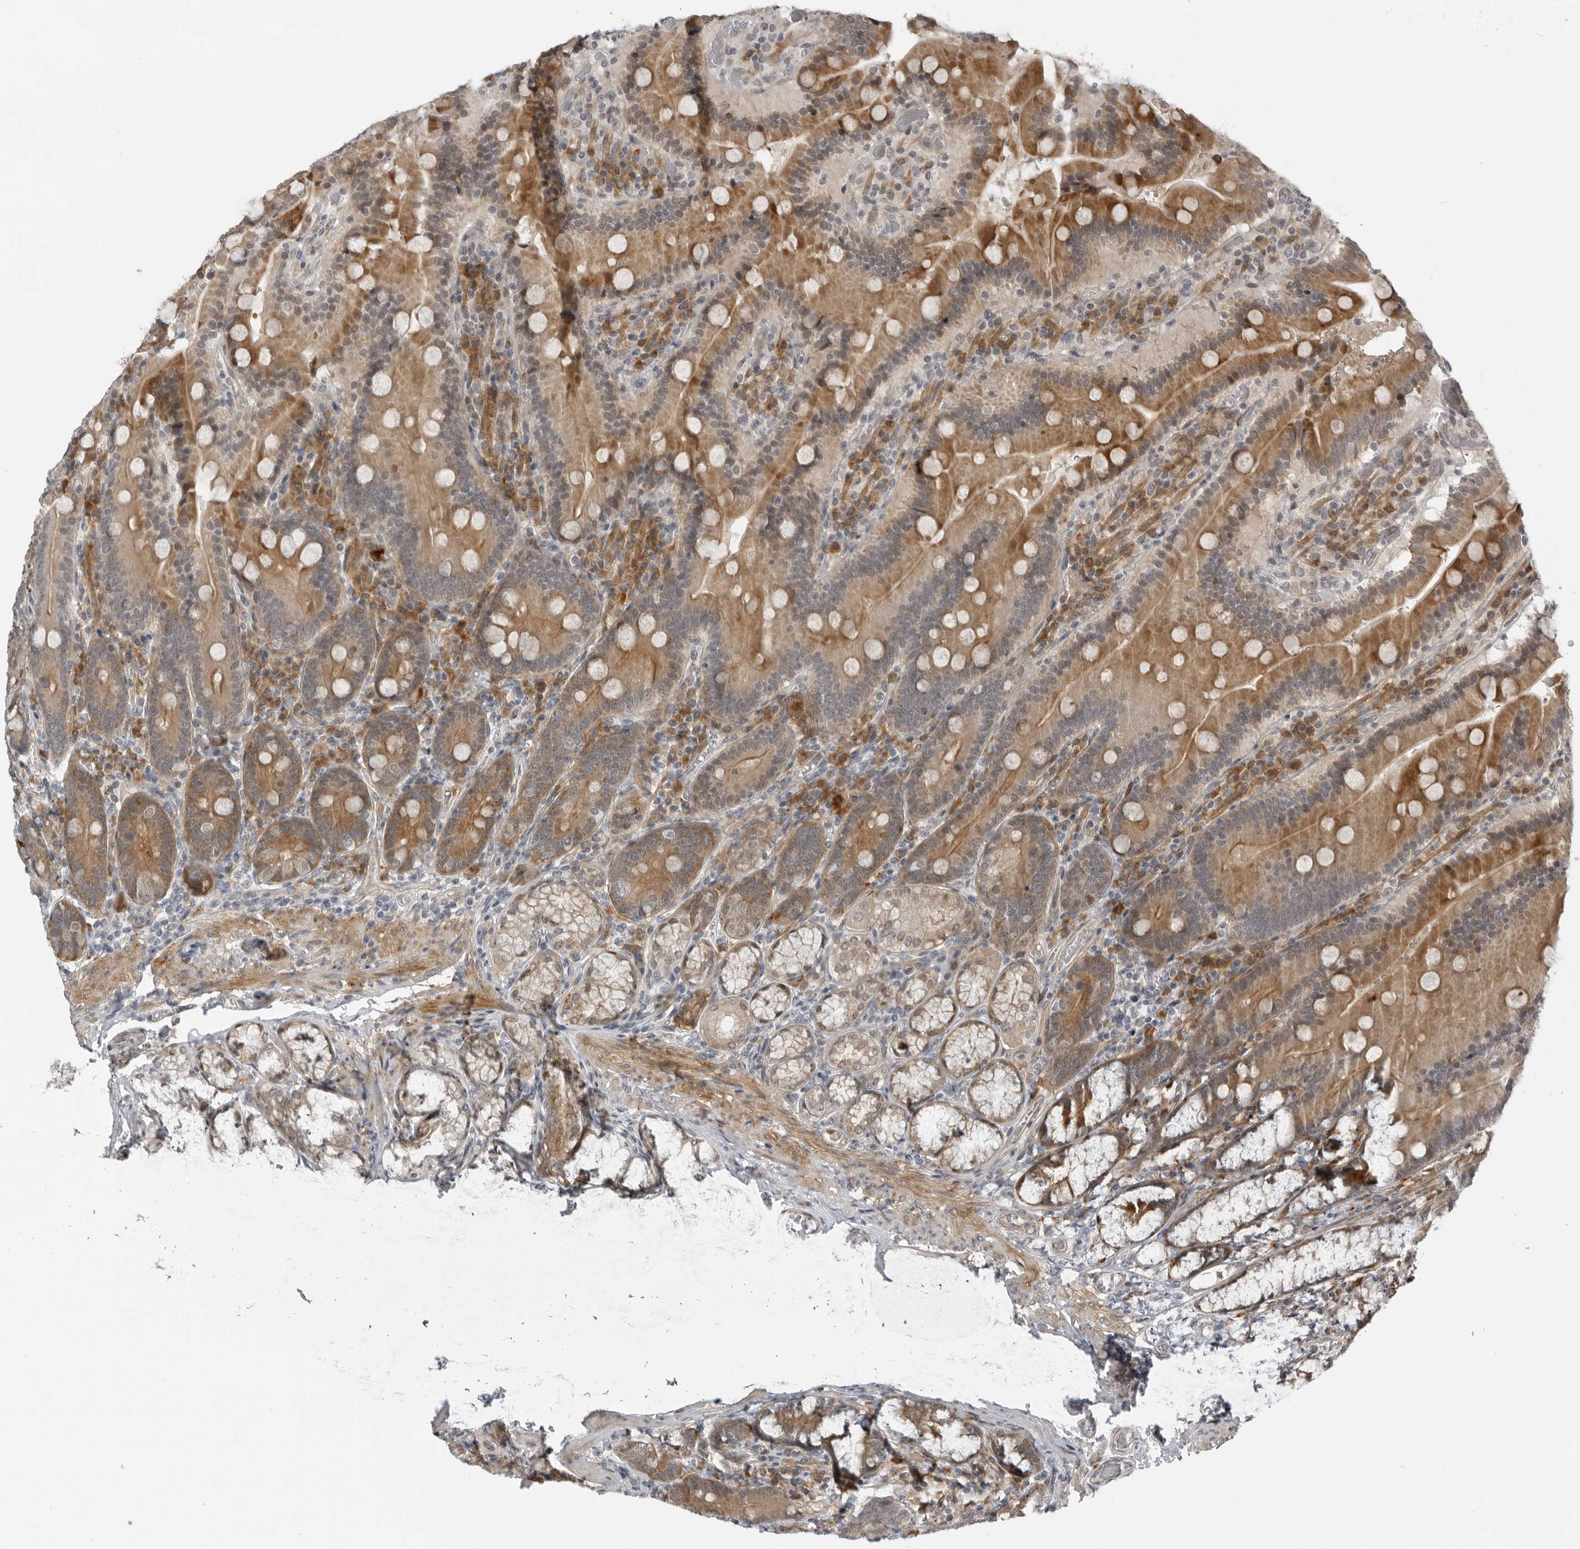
{"staining": {"intensity": "strong", "quantity": "25%-75%", "location": "cytoplasmic/membranous,nuclear"}, "tissue": "duodenum", "cell_type": "Glandular cells", "image_type": "normal", "snomed": [{"axis": "morphology", "description": "Normal tissue, NOS"}, {"axis": "topography", "description": "Duodenum"}], "caption": "An immunohistochemistry (IHC) photomicrograph of normal tissue is shown. Protein staining in brown labels strong cytoplasmic/membranous,nuclear positivity in duodenum within glandular cells. (IHC, brightfield microscopy, high magnification).", "gene": "ALPK2", "patient": {"sex": "female", "age": 62}}